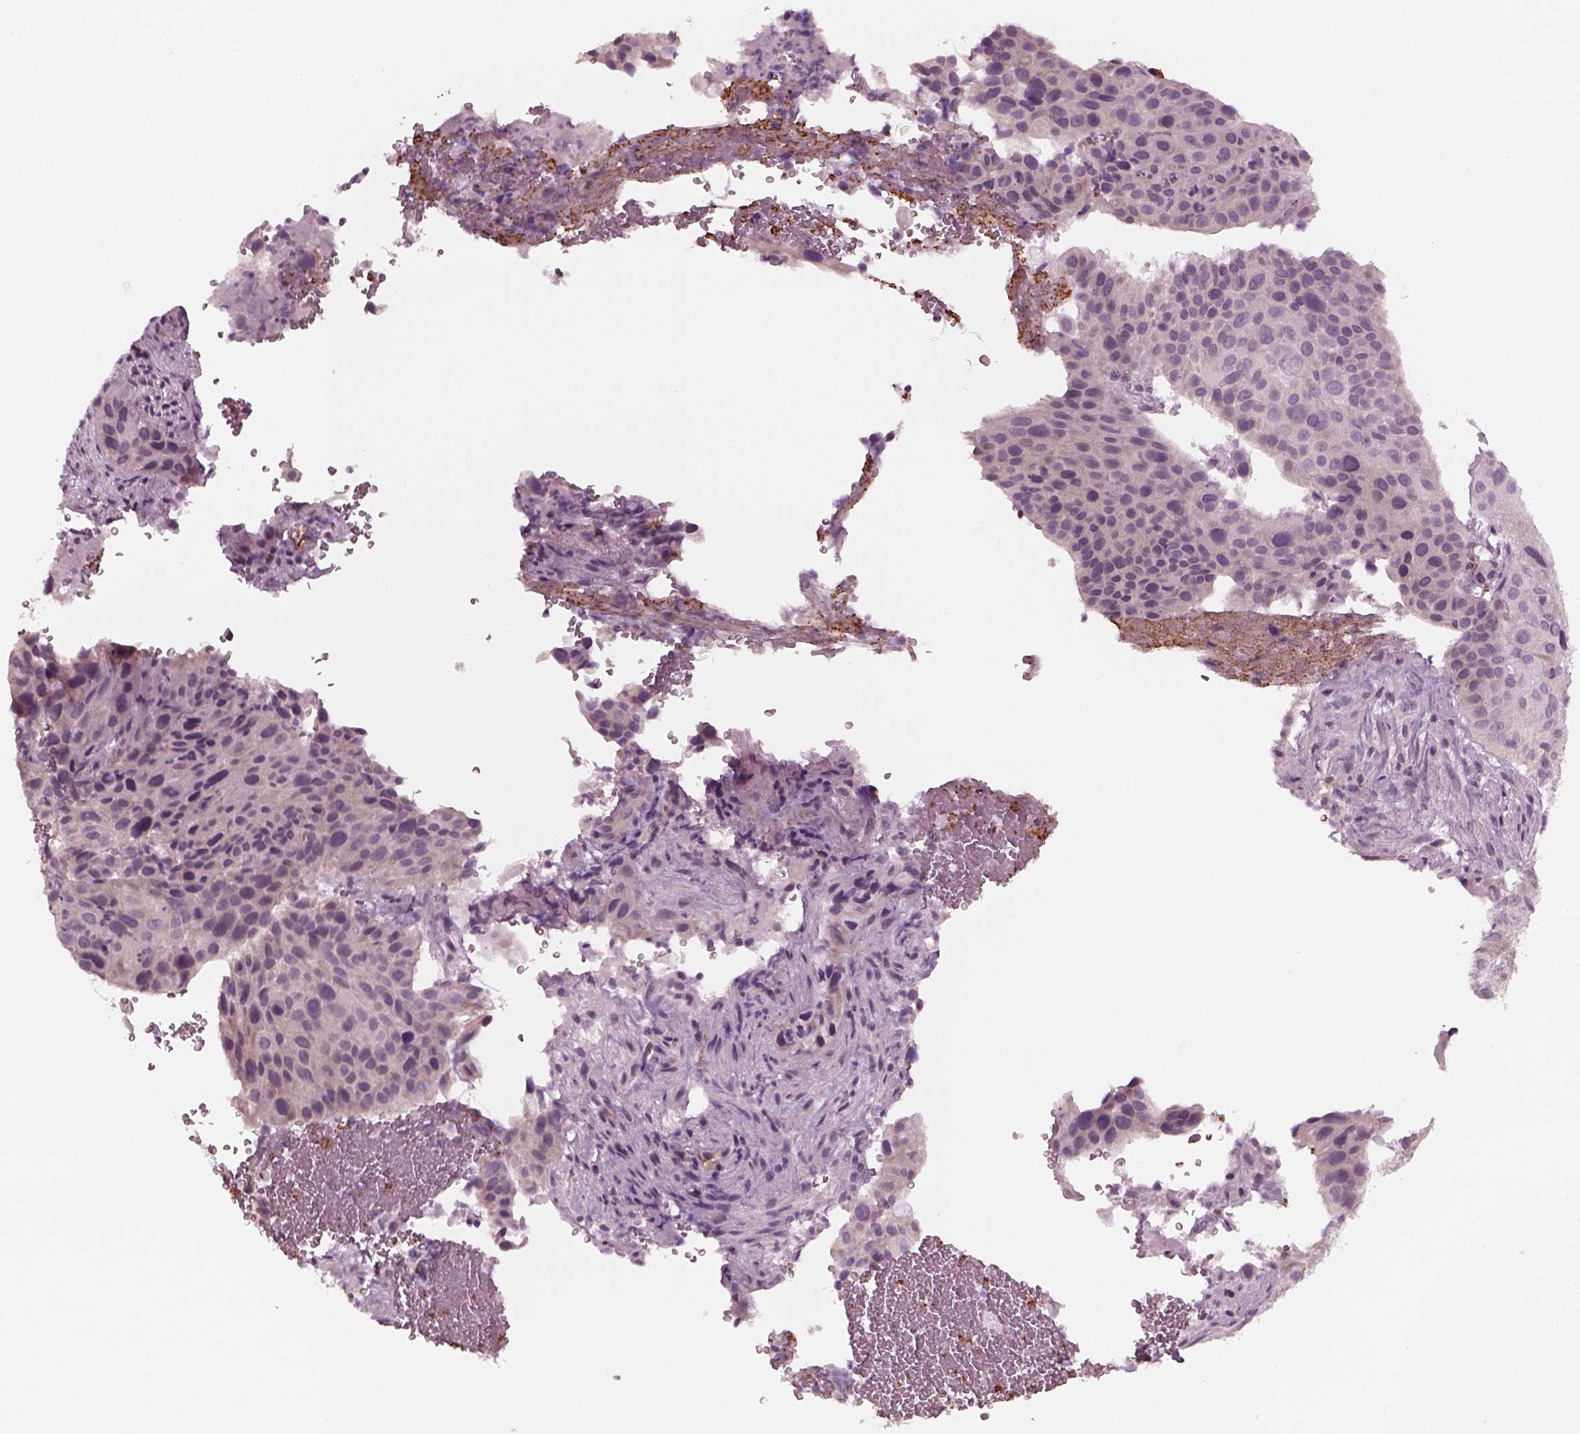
{"staining": {"intensity": "negative", "quantity": "none", "location": "none"}, "tissue": "cervical cancer", "cell_type": "Tumor cells", "image_type": "cancer", "snomed": [{"axis": "morphology", "description": "Squamous cell carcinoma, NOS"}, {"axis": "topography", "description": "Cervix"}], "caption": "A high-resolution image shows immunohistochemistry (IHC) staining of cervical squamous cell carcinoma, which displays no significant expression in tumor cells. (Brightfield microscopy of DAB immunohistochemistry (IHC) at high magnification).", "gene": "PNMT", "patient": {"sex": "female", "age": 38}}